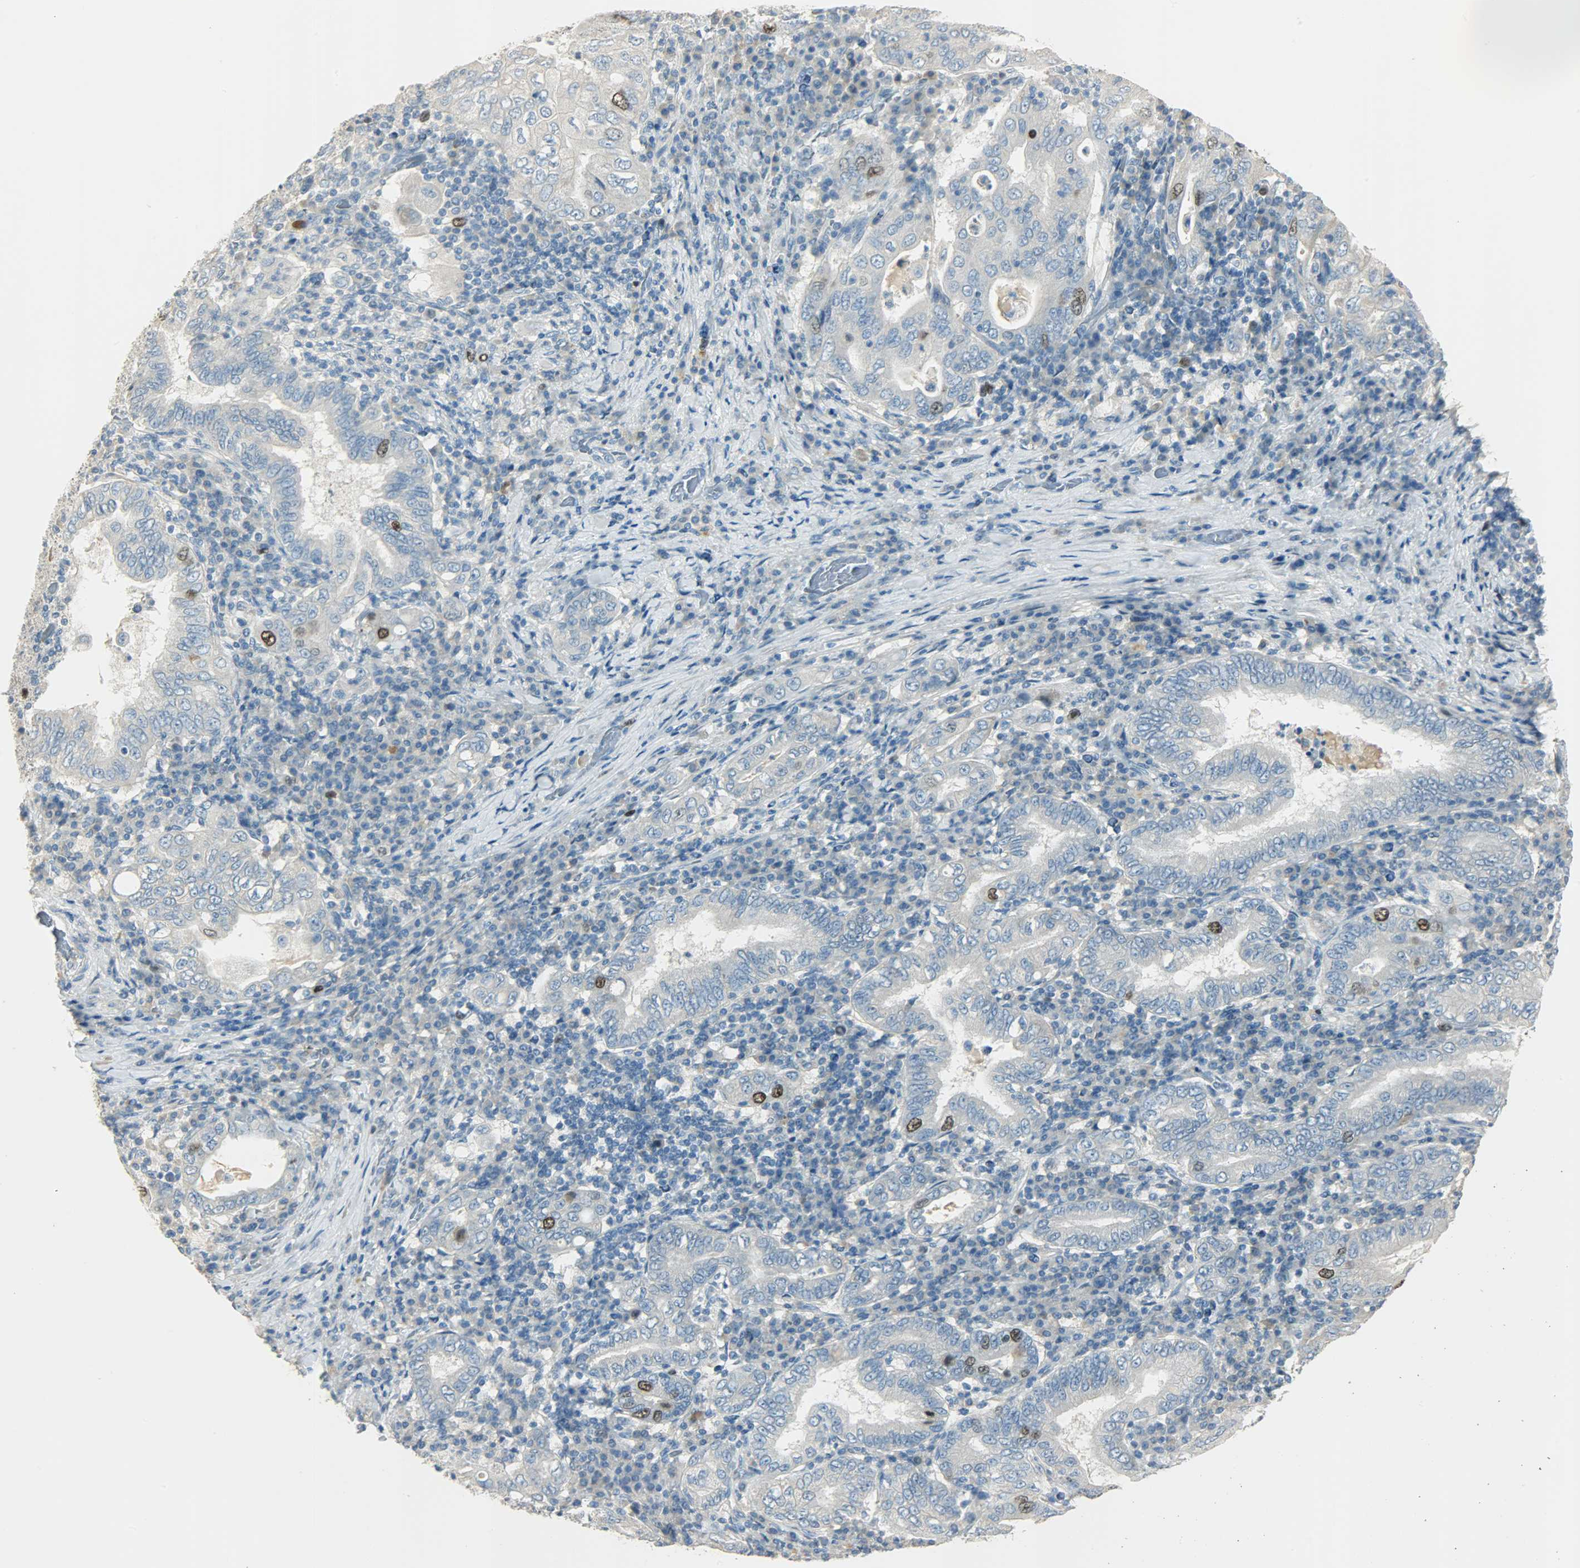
{"staining": {"intensity": "strong", "quantity": "<25%", "location": "nuclear"}, "tissue": "stomach cancer", "cell_type": "Tumor cells", "image_type": "cancer", "snomed": [{"axis": "morphology", "description": "Normal tissue, NOS"}, {"axis": "morphology", "description": "Adenocarcinoma, NOS"}, {"axis": "topography", "description": "Esophagus"}, {"axis": "topography", "description": "Stomach, upper"}, {"axis": "topography", "description": "Peripheral nerve tissue"}], "caption": "Stomach cancer stained with a brown dye displays strong nuclear positive staining in about <25% of tumor cells.", "gene": "TPX2", "patient": {"sex": "male", "age": 62}}